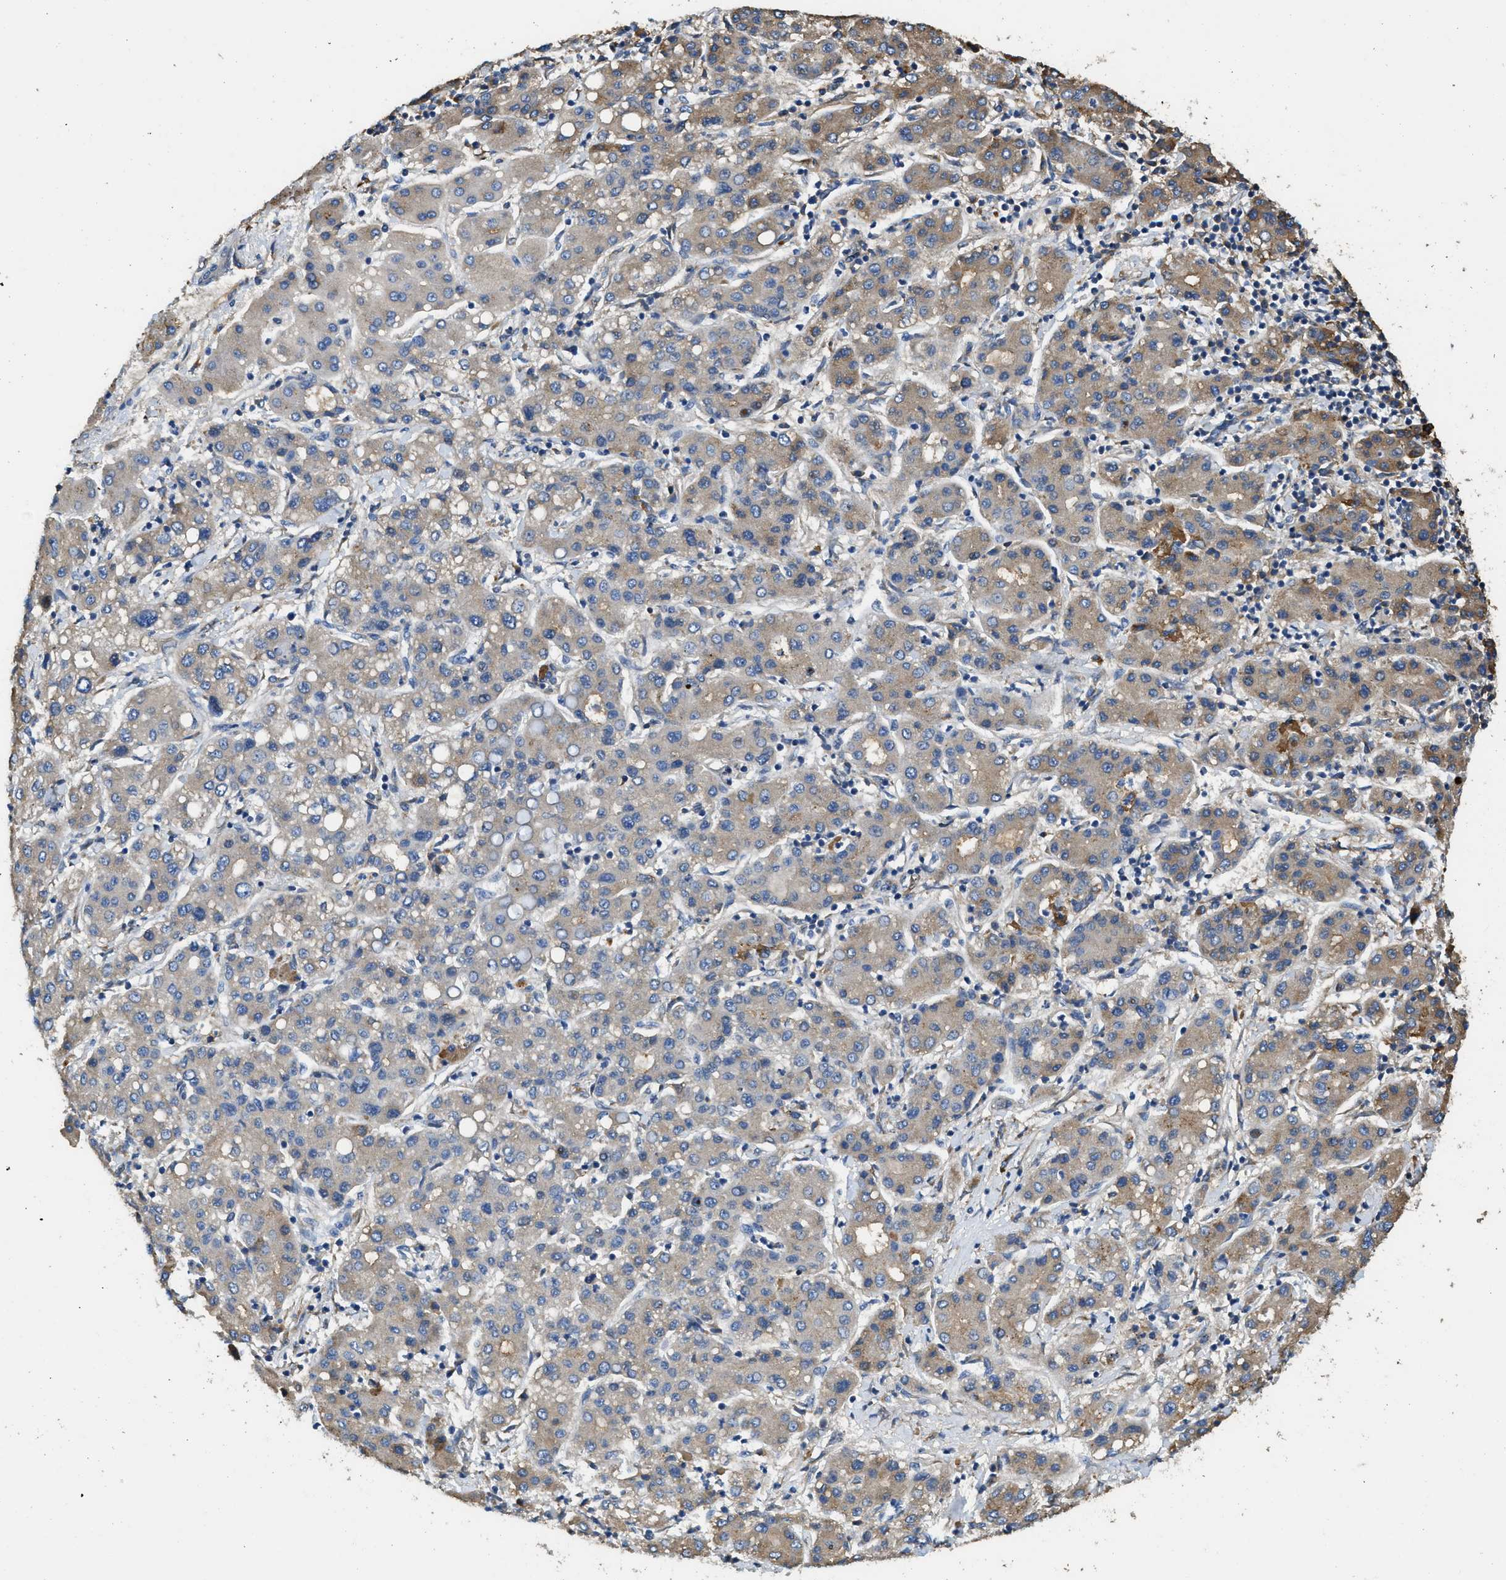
{"staining": {"intensity": "moderate", "quantity": "<25%", "location": "cytoplasmic/membranous"}, "tissue": "liver cancer", "cell_type": "Tumor cells", "image_type": "cancer", "snomed": [{"axis": "morphology", "description": "Carcinoma, Hepatocellular, NOS"}, {"axis": "topography", "description": "Liver"}], "caption": "Immunohistochemical staining of human liver hepatocellular carcinoma exhibits low levels of moderate cytoplasmic/membranous positivity in approximately <25% of tumor cells. Immunohistochemistry stains the protein of interest in brown and the nuclei are stained blue.", "gene": "RIPK2", "patient": {"sex": "male", "age": 65}}